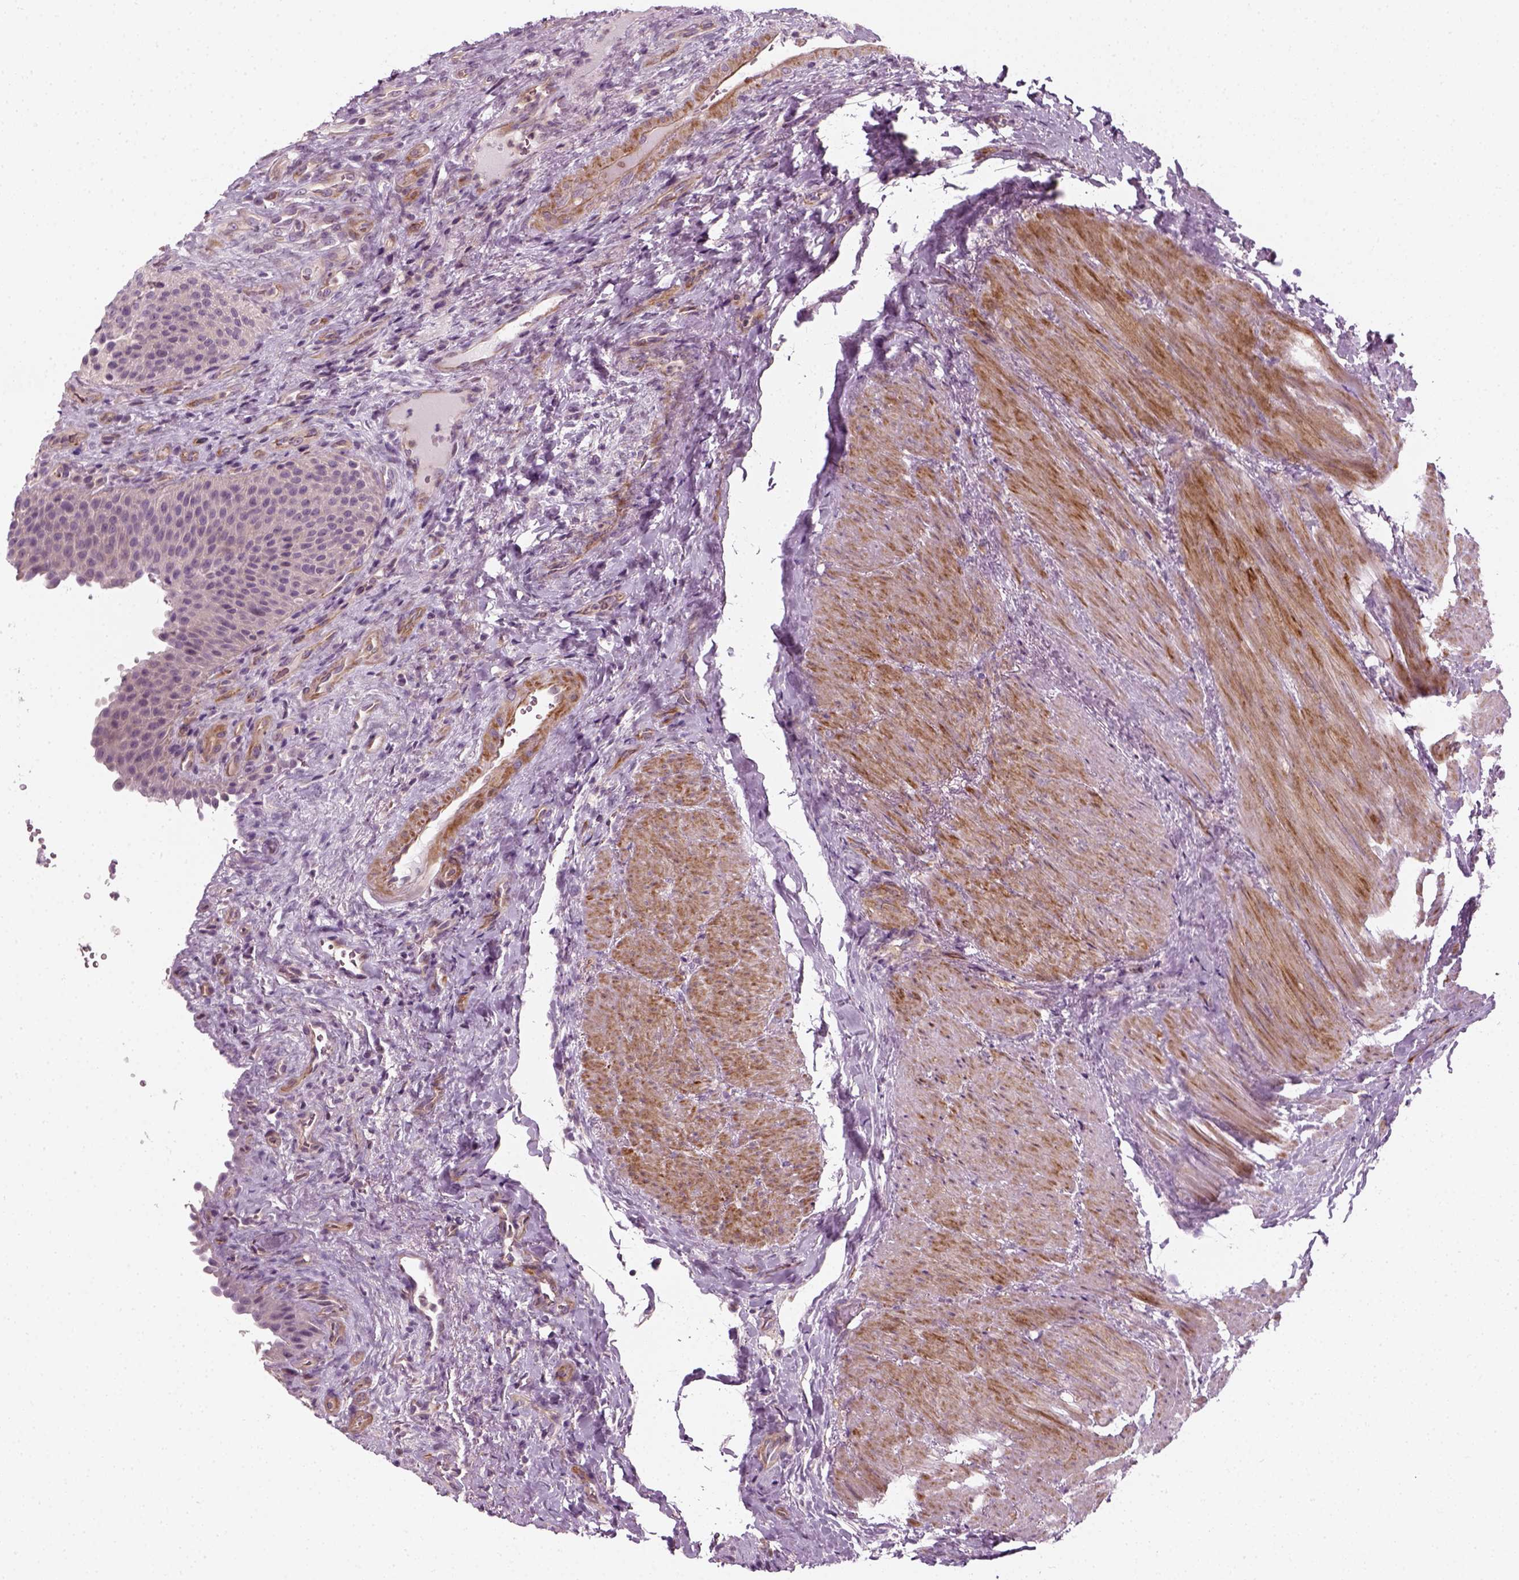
{"staining": {"intensity": "weak", "quantity": "<25%", "location": "cytoplasmic/membranous"}, "tissue": "urinary bladder", "cell_type": "Urothelial cells", "image_type": "normal", "snomed": [{"axis": "morphology", "description": "Normal tissue, NOS"}, {"axis": "topography", "description": "Urinary bladder"}, {"axis": "topography", "description": "Peripheral nerve tissue"}], "caption": "Photomicrograph shows no protein positivity in urothelial cells of unremarkable urinary bladder. The staining is performed using DAB (3,3'-diaminobenzidine) brown chromogen with nuclei counter-stained in using hematoxylin.", "gene": "DNASE1L1", "patient": {"sex": "male", "age": 66}}